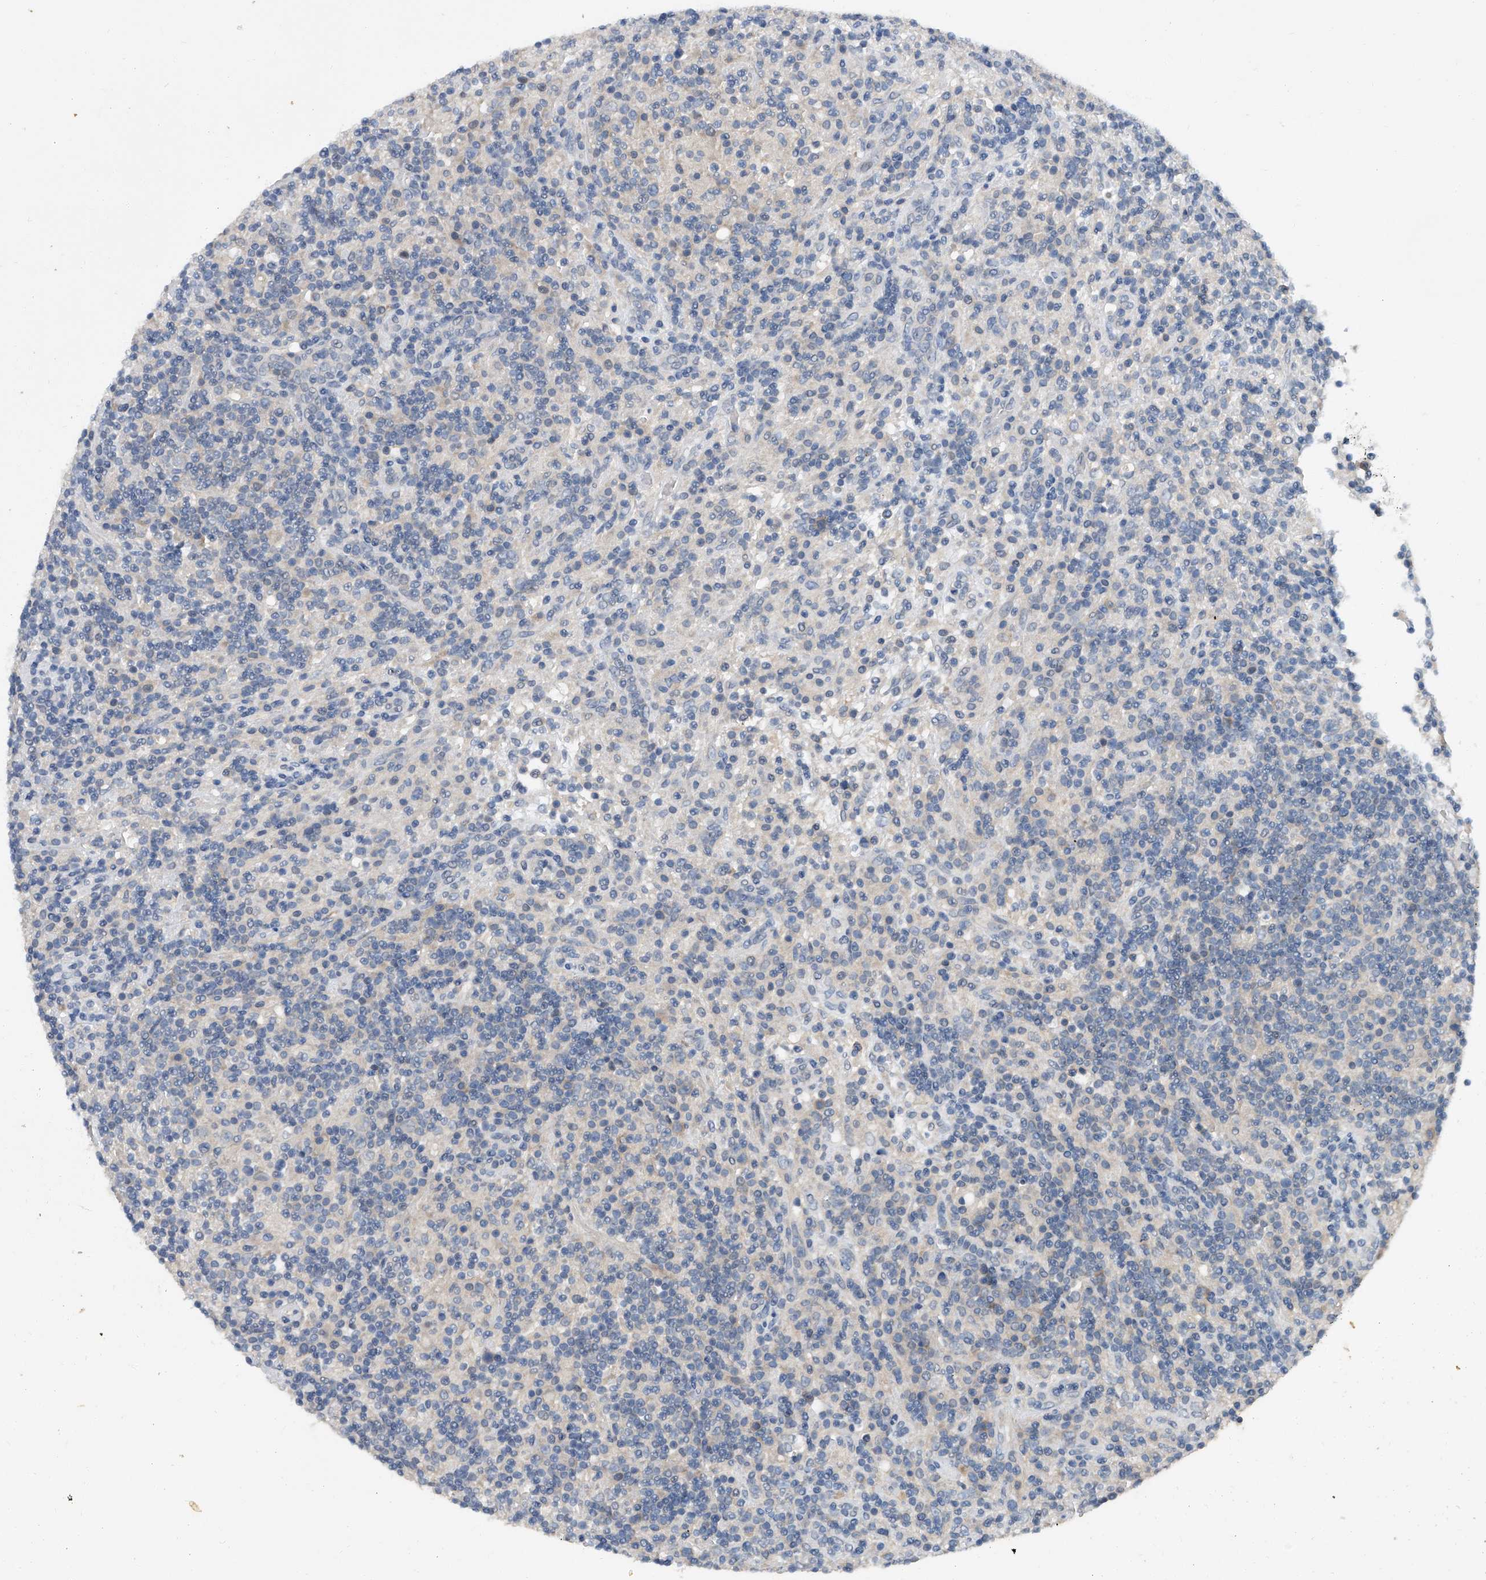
{"staining": {"intensity": "negative", "quantity": "none", "location": "none"}, "tissue": "lymphoma", "cell_type": "Tumor cells", "image_type": "cancer", "snomed": [{"axis": "morphology", "description": "Hodgkin's disease, NOS"}, {"axis": "topography", "description": "Lymph node"}], "caption": "The photomicrograph demonstrates no staining of tumor cells in Hodgkin's disease.", "gene": "JAG2", "patient": {"sex": "male", "age": 70}}